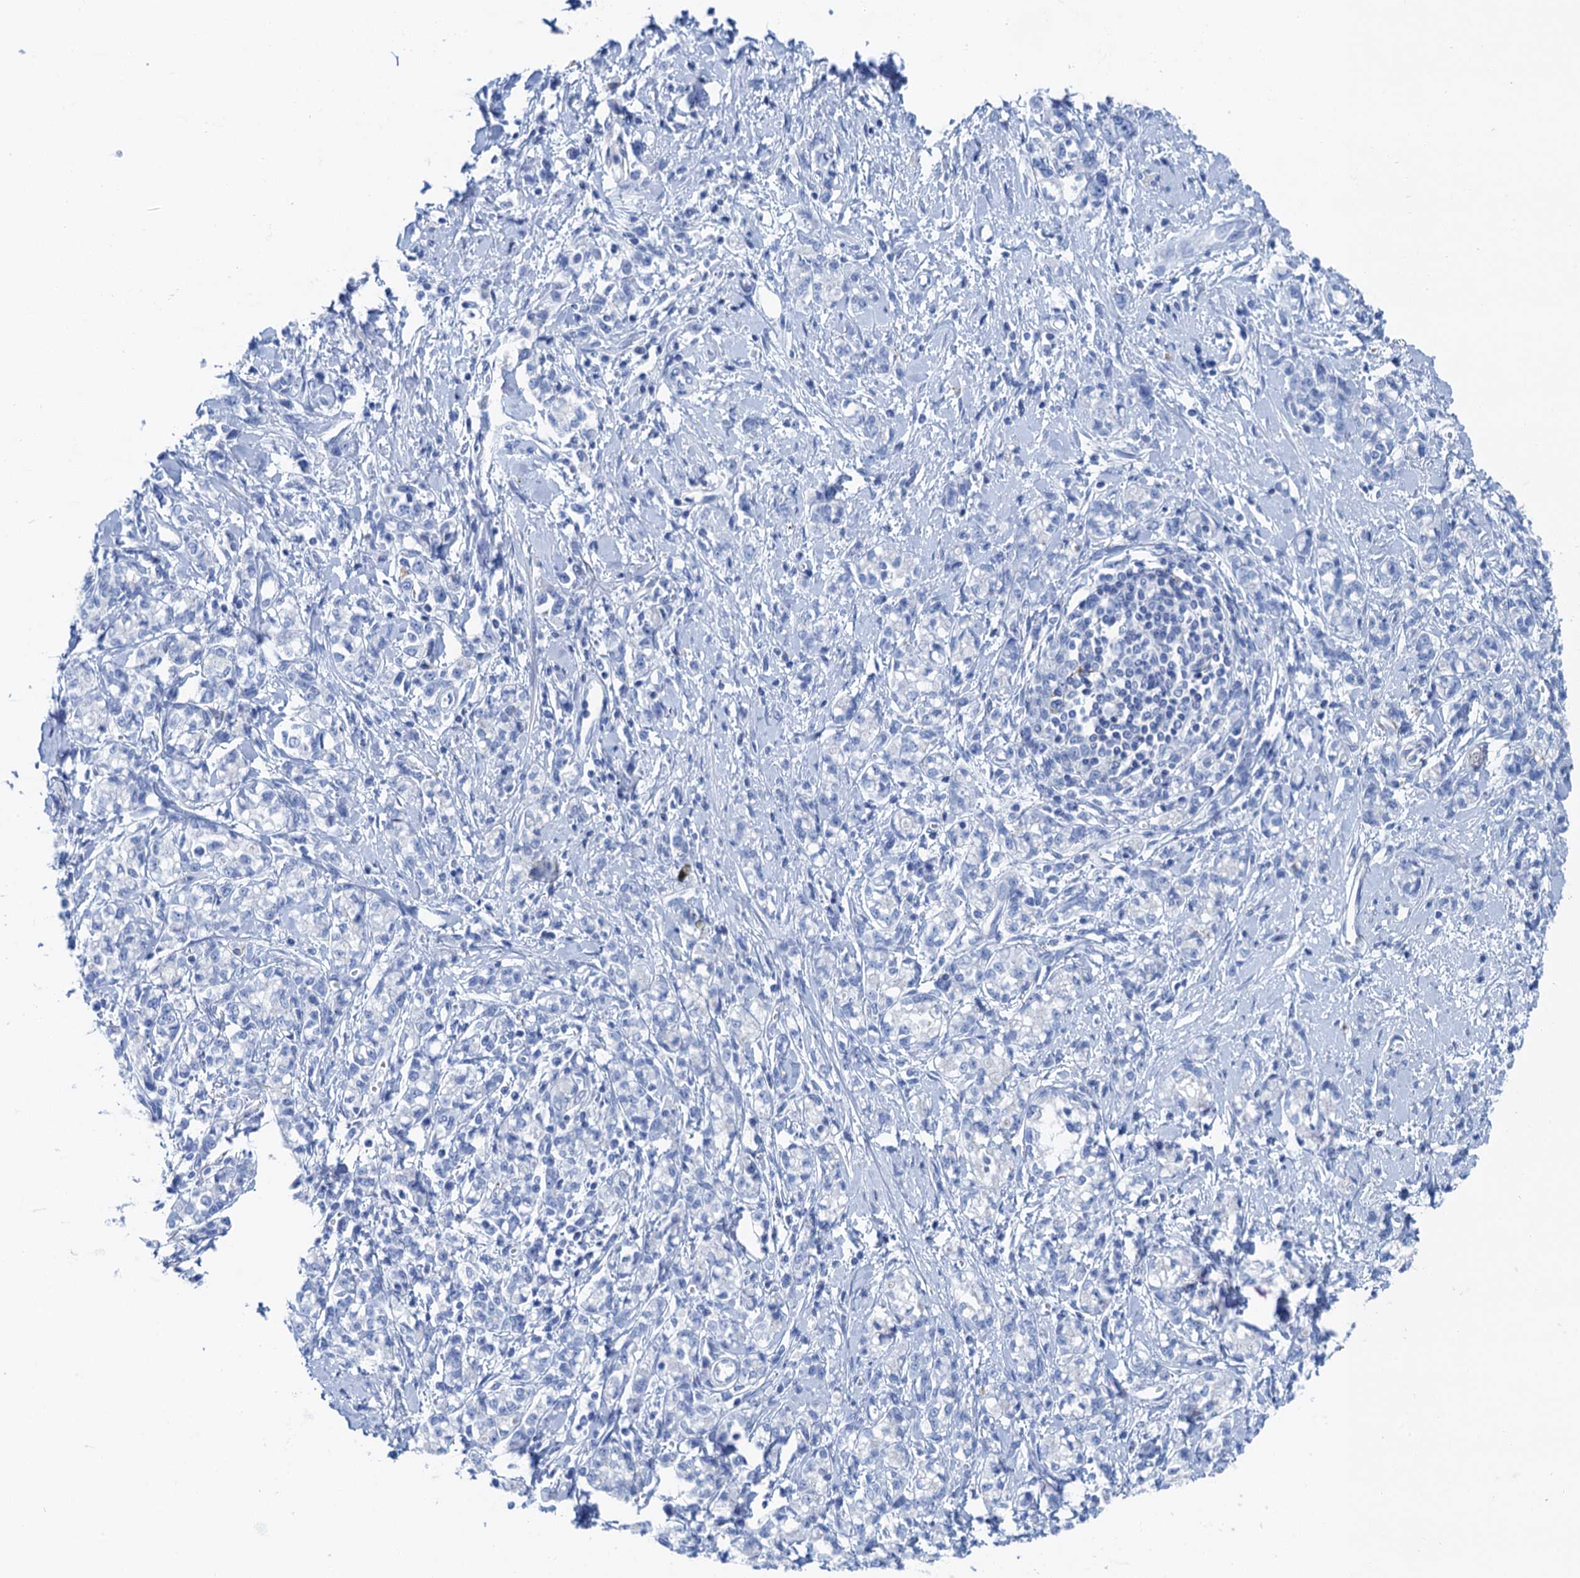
{"staining": {"intensity": "negative", "quantity": "none", "location": "none"}, "tissue": "stomach cancer", "cell_type": "Tumor cells", "image_type": "cancer", "snomed": [{"axis": "morphology", "description": "Adenocarcinoma, NOS"}, {"axis": "topography", "description": "Stomach"}], "caption": "A micrograph of stomach cancer stained for a protein reveals no brown staining in tumor cells.", "gene": "NLRP10", "patient": {"sex": "female", "age": 76}}